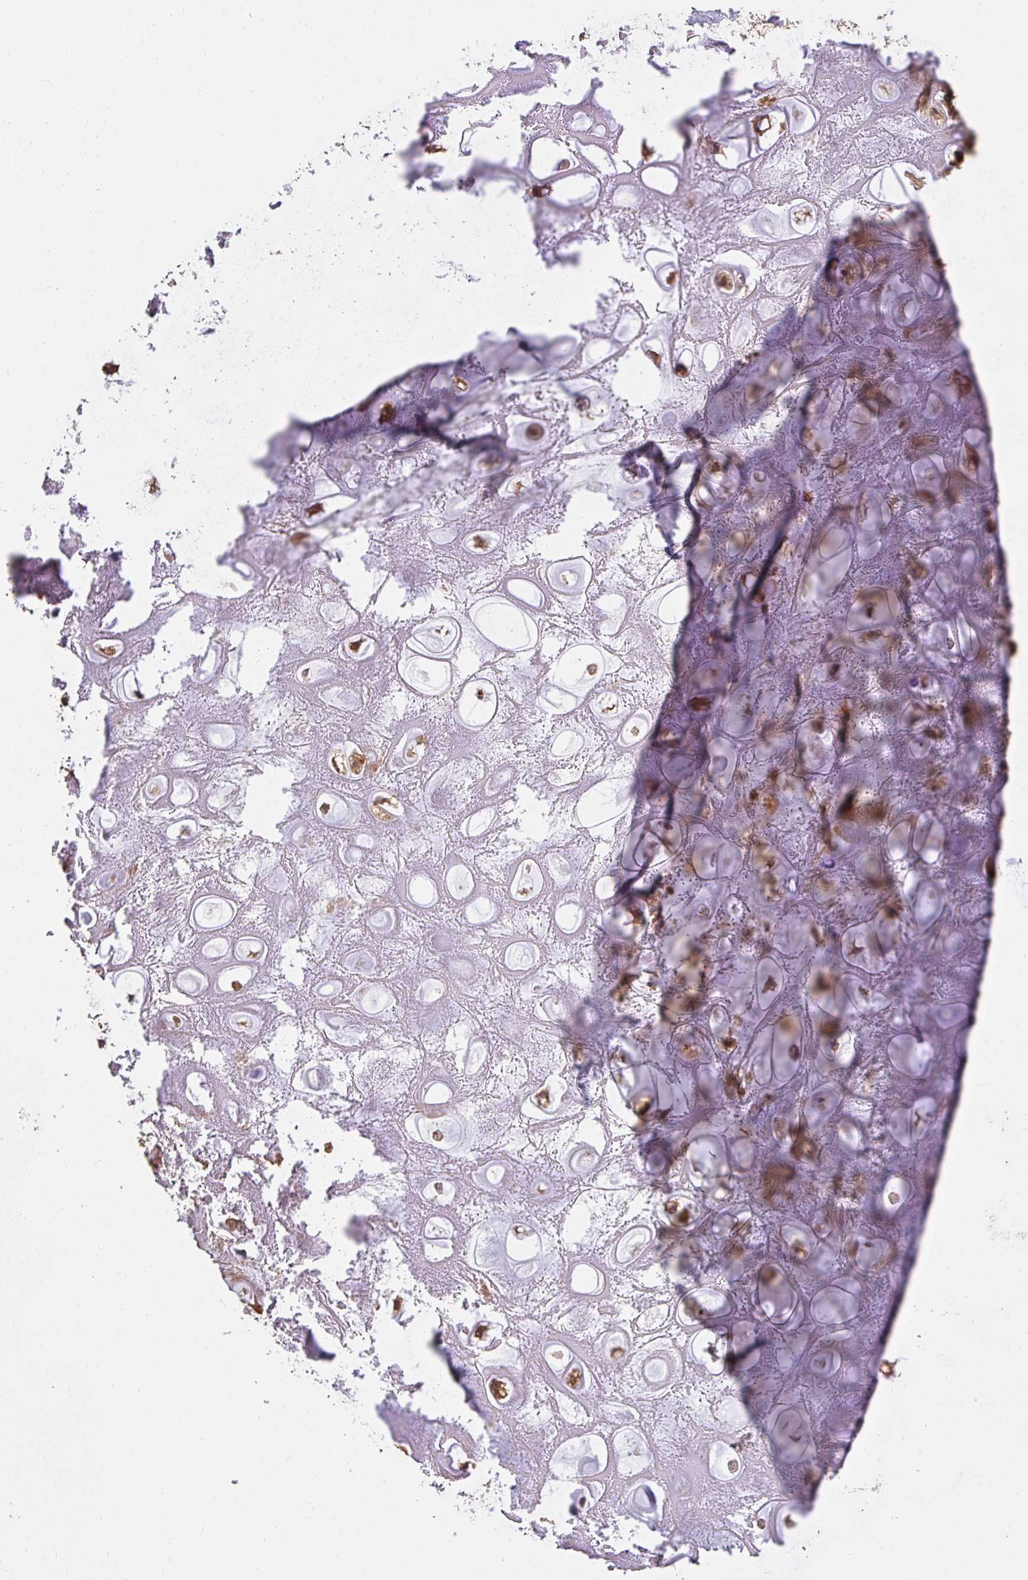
{"staining": {"intensity": "moderate", "quantity": ">75%", "location": "cytoplasmic/membranous"}, "tissue": "soft tissue", "cell_type": "Chondrocytes", "image_type": "normal", "snomed": [{"axis": "morphology", "description": "Normal tissue, NOS"}, {"axis": "topography", "description": "Lymph node"}, {"axis": "topography", "description": "Cartilage tissue"}, {"axis": "topography", "description": "Nasopharynx"}], "caption": "This image reveals immunohistochemistry staining of normal human soft tissue, with medium moderate cytoplasmic/membranous positivity in approximately >75% of chondrocytes.", "gene": "BRINP3", "patient": {"sex": "male", "age": 63}}